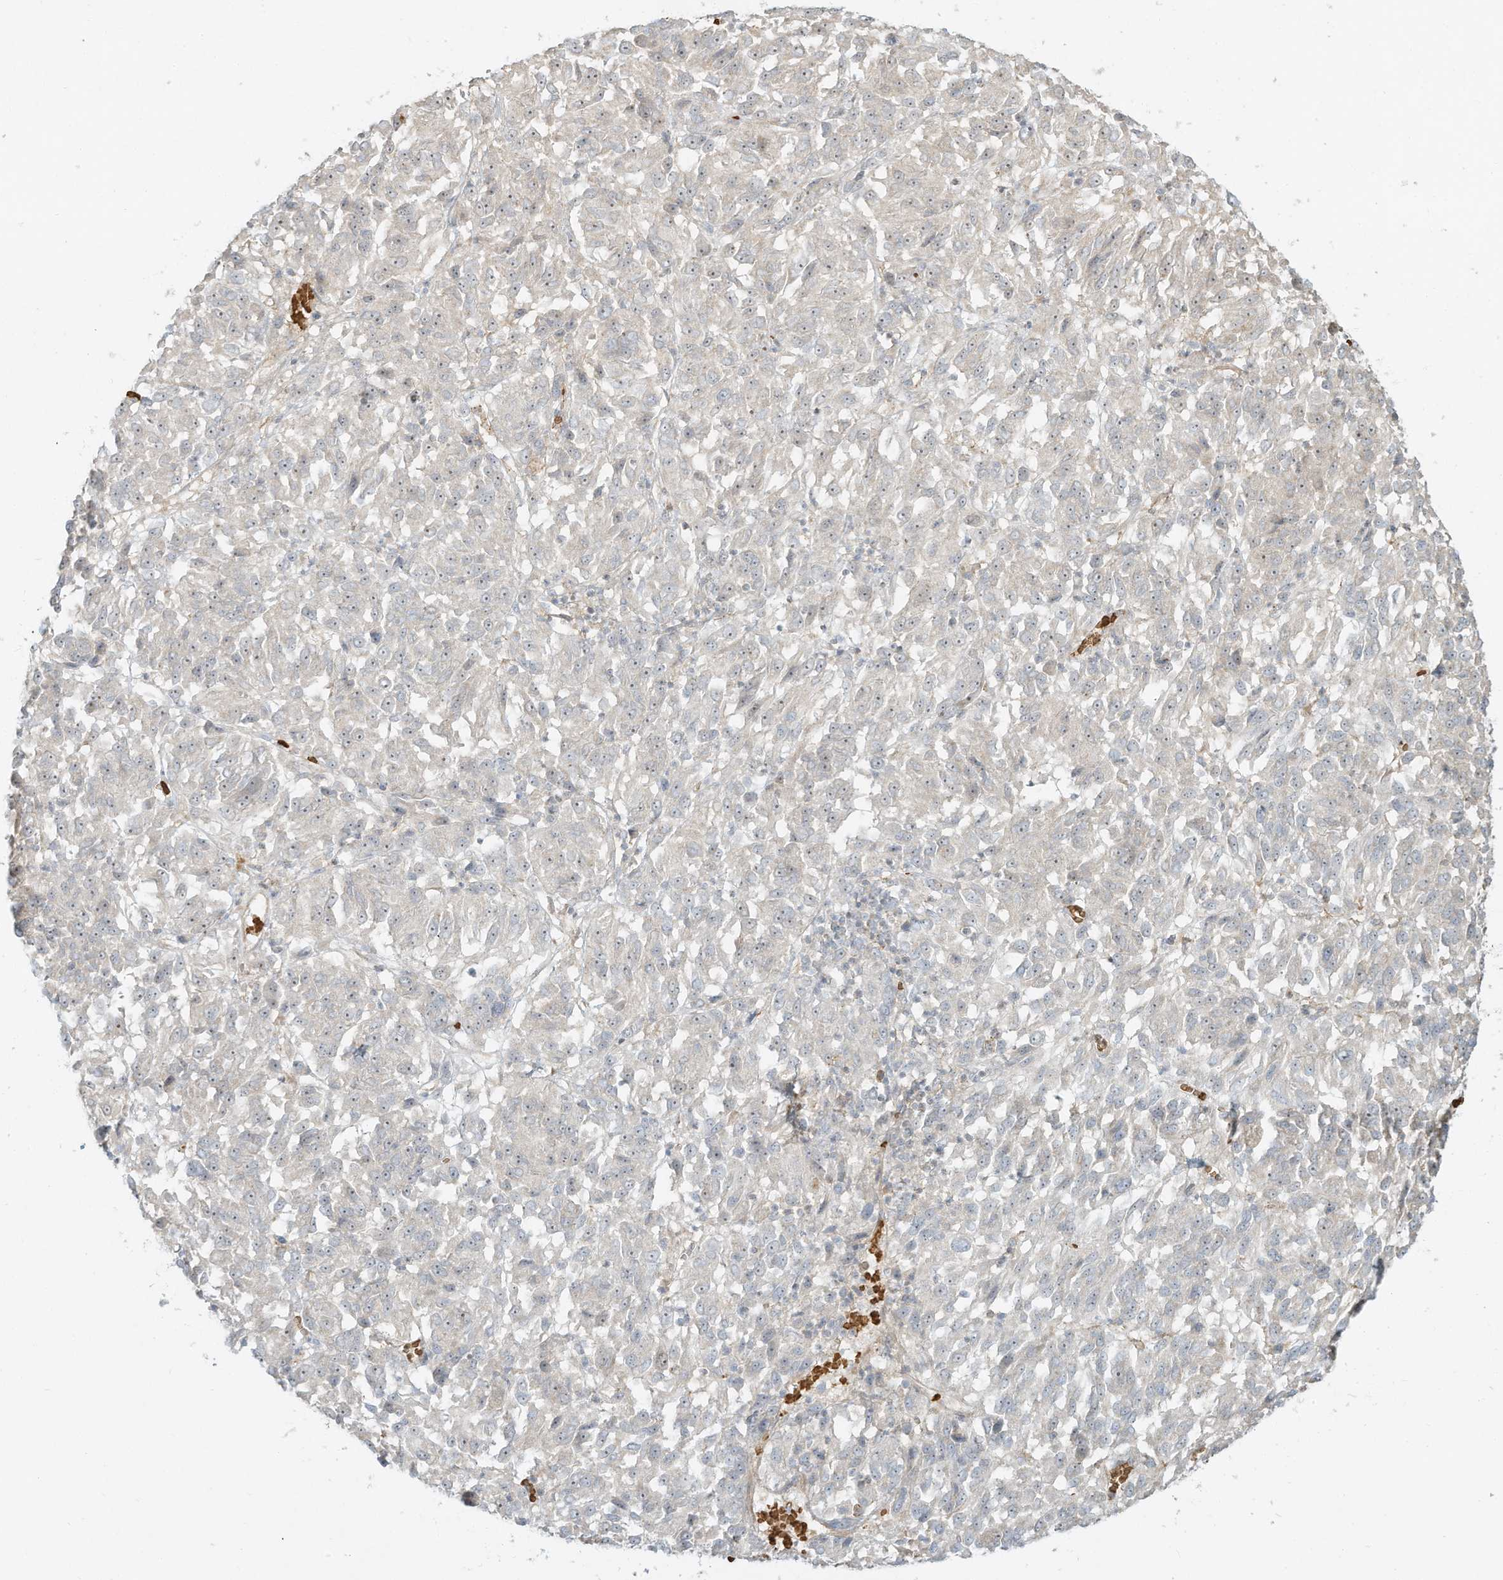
{"staining": {"intensity": "negative", "quantity": "none", "location": "none"}, "tissue": "melanoma", "cell_type": "Tumor cells", "image_type": "cancer", "snomed": [{"axis": "morphology", "description": "Malignant melanoma, Metastatic site"}, {"axis": "topography", "description": "Lung"}], "caption": "Micrograph shows no protein expression in tumor cells of melanoma tissue.", "gene": "OFD1", "patient": {"sex": "male", "age": 64}}